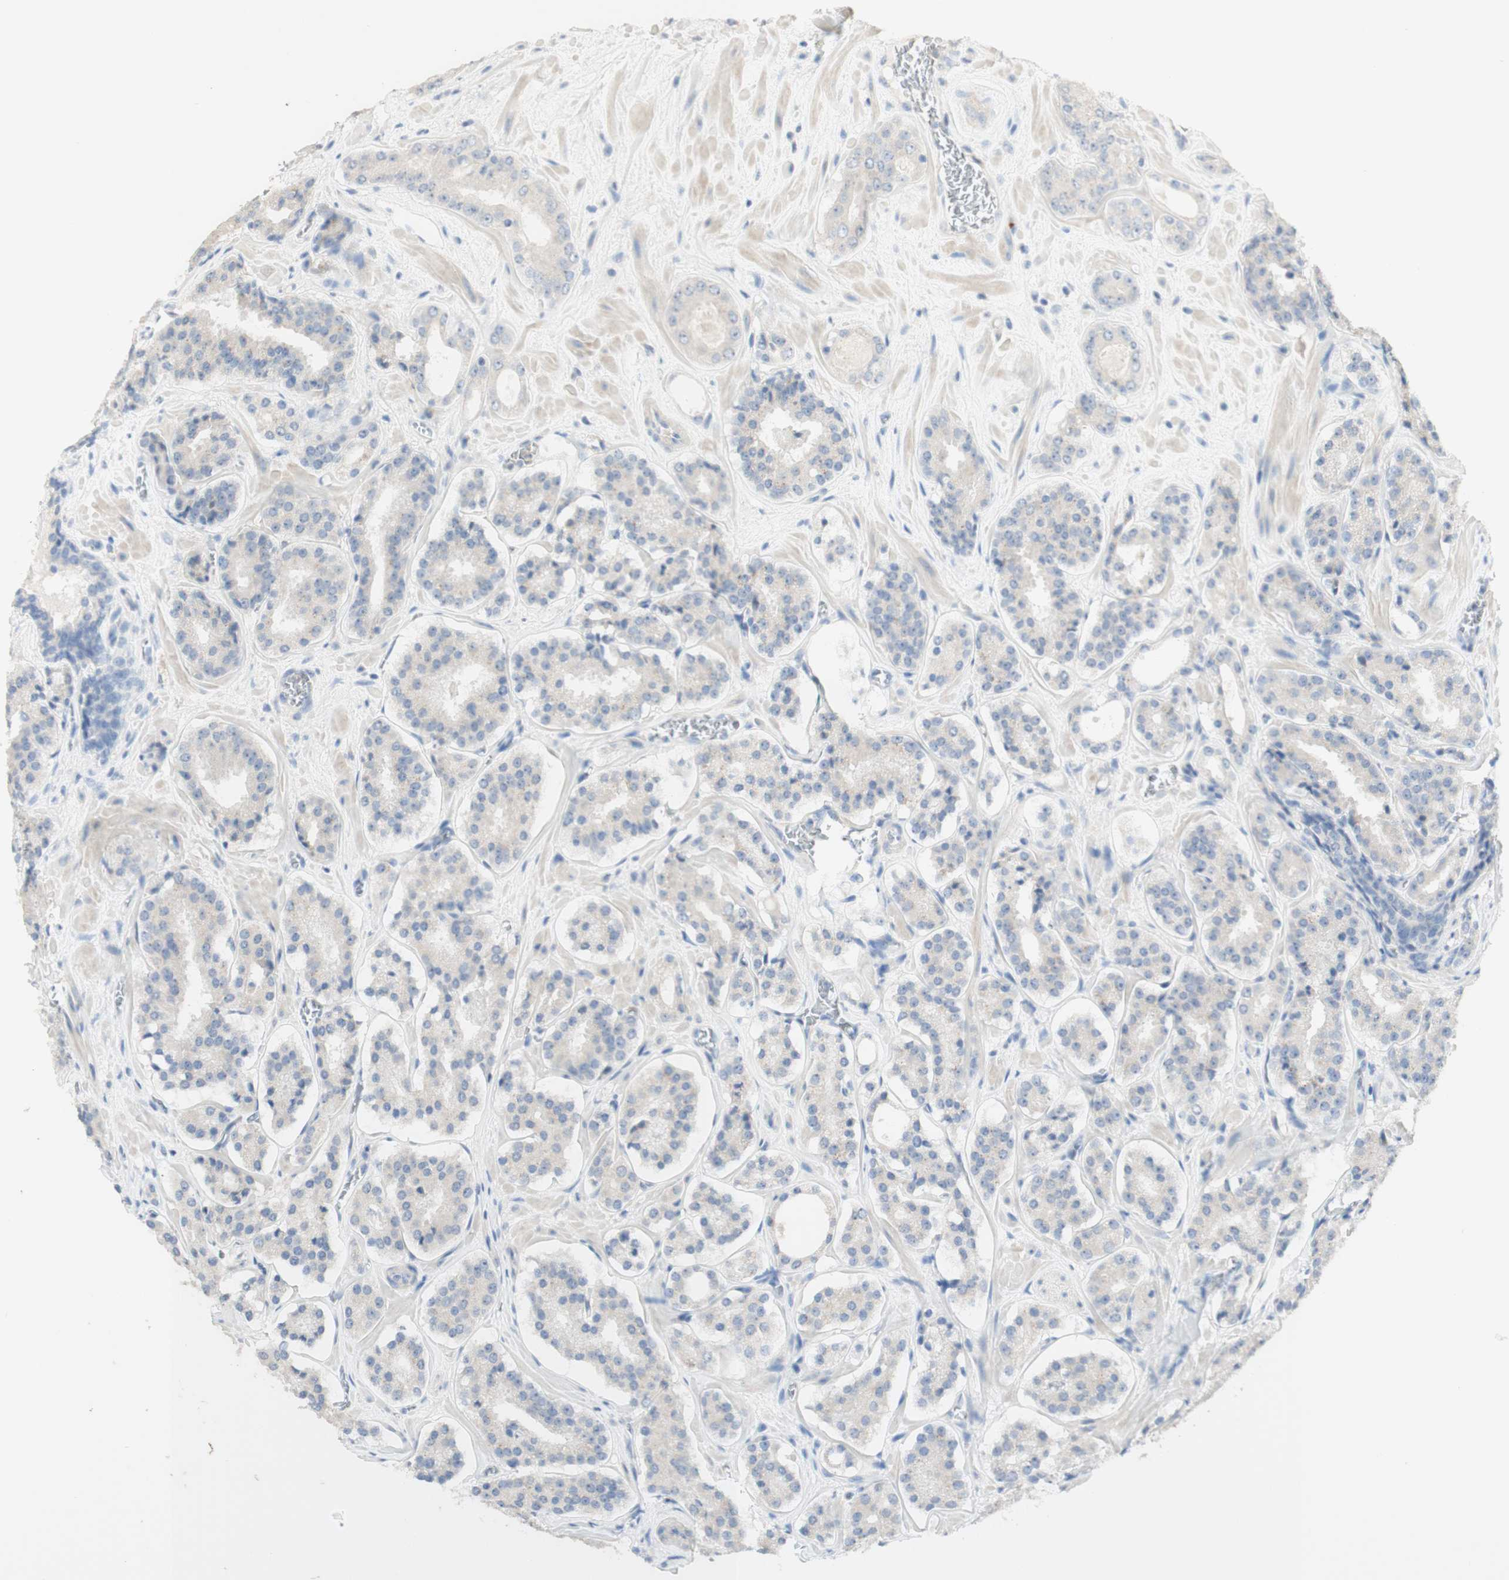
{"staining": {"intensity": "negative", "quantity": "none", "location": "none"}, "tissue": "prostate cancer", "cell_type": "Tumor cells", "image_type": "cancer", "snomed": [{"axis": "morphology", "description": "Adenocarcinoma, High grade"}, {"axis": "topography", "description": "Prostate"}], "caption": "This is a histopathology image of immunohistochemistry staining of prostate high-grade adenocarcinoma, which shows no expression in tumor cells.", "gene": "MANEA", "patient": {"sex": "male", "age": 60}}